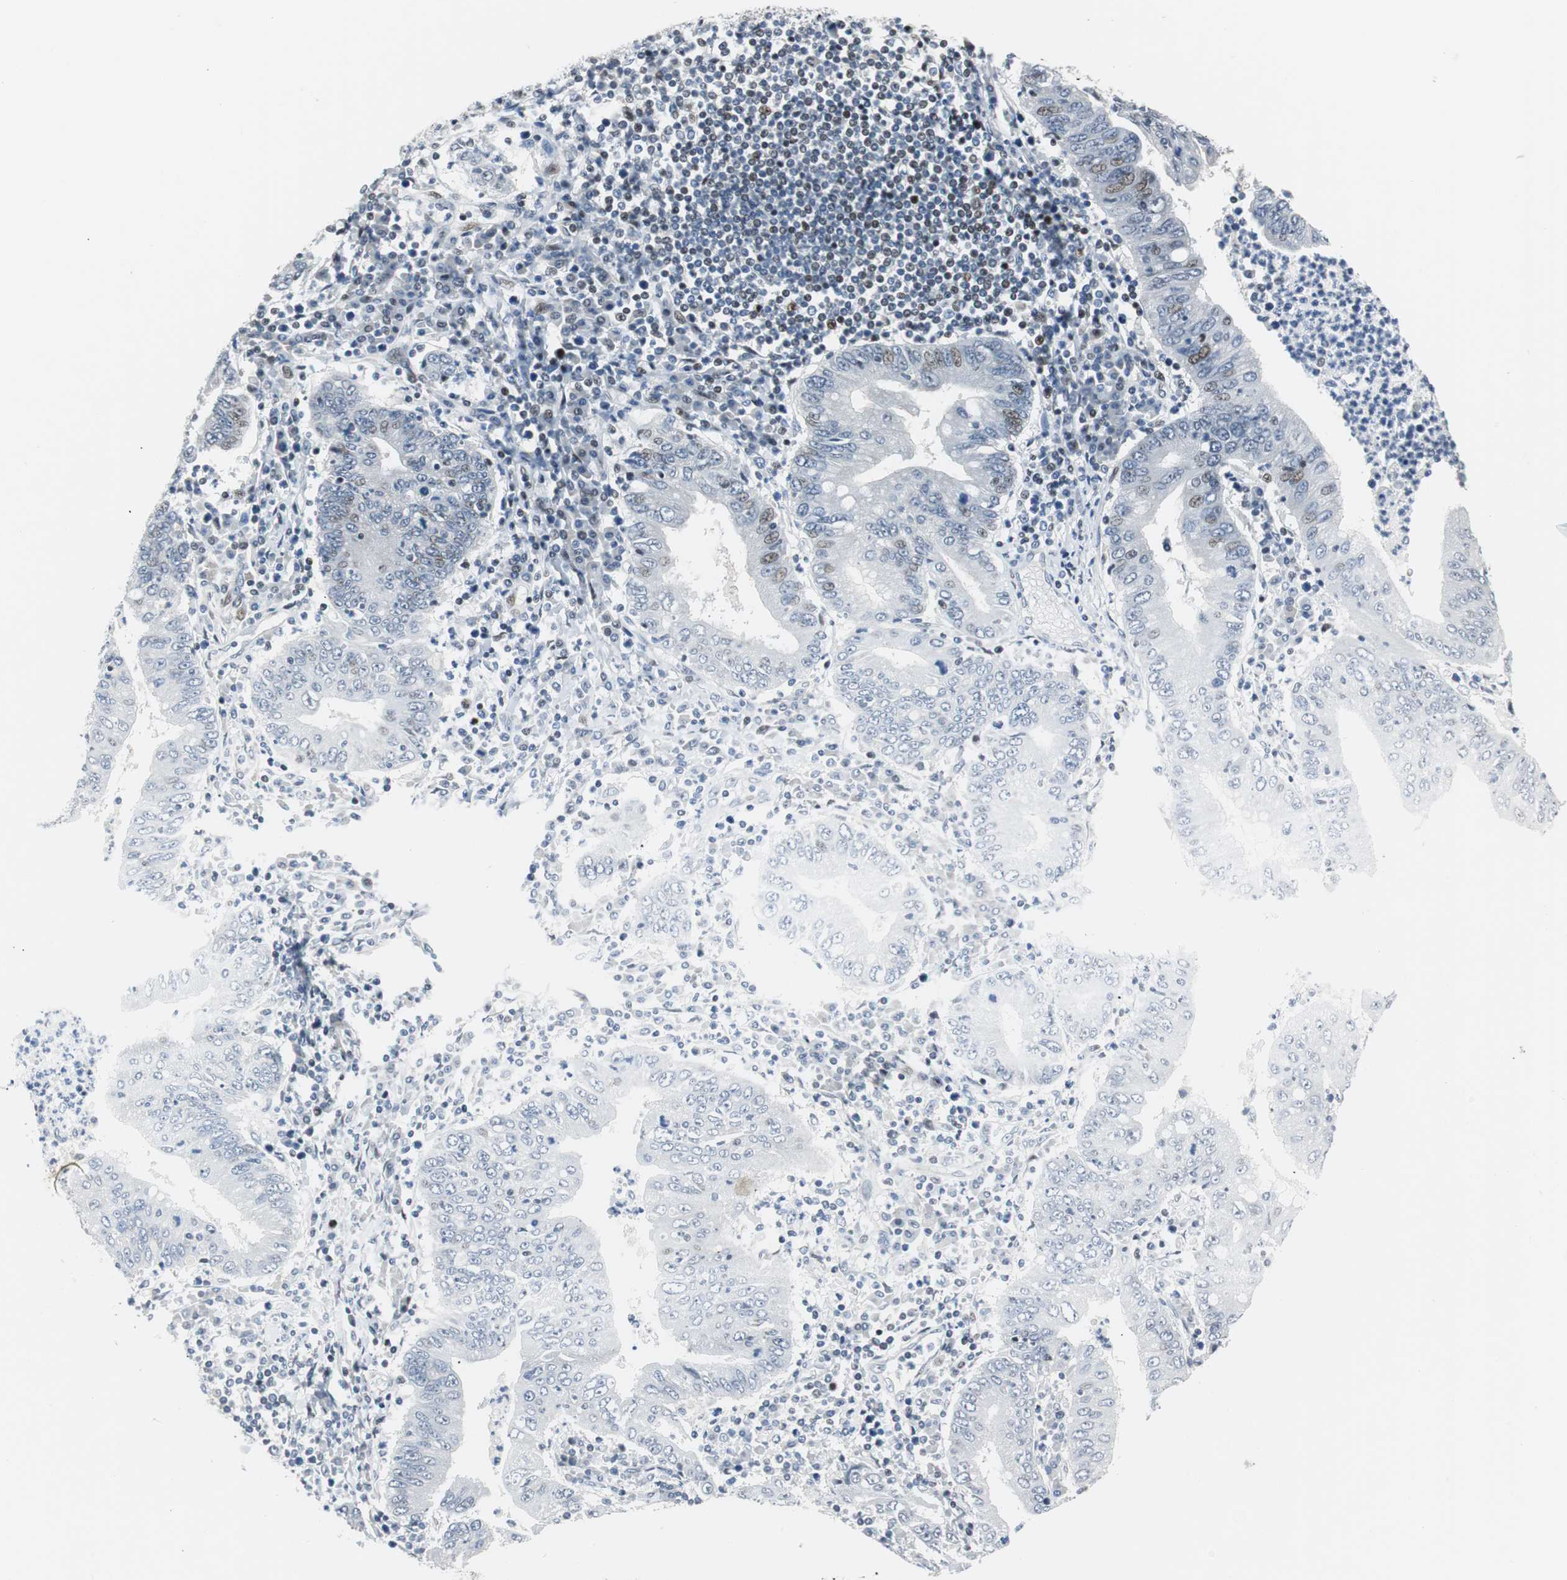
{"staining": {"intensity": "weak", "quantity": "<25%", "location": "nuclear"}, "tissue": "stomach cancer", "cell_type": "Tumor cells", "image_type": "cancer", "snomed": [{"axis": "morphology", "description": "Normal tissue, NOS"}, {"axis": "morphology", "description": "Adenocarcinoma, NOS"}, {"axis": "topography", "description": "Esophagus"}, {"axis": "topography", "description": "Stomach, upper"}, {"axis": "topography", "description": "Peripheral nerve tissue"}], "caption": "The micrograph reveals no significant expression in tumor cells of stomach adenocarcinoma. (Stains: DAB immunohistochemistry with hematoxylin counter stain, Microscopy: brightfield microscopy at high magnification).", "gene": "RAD1", "patient": {"sex": "male", "age": 62}}